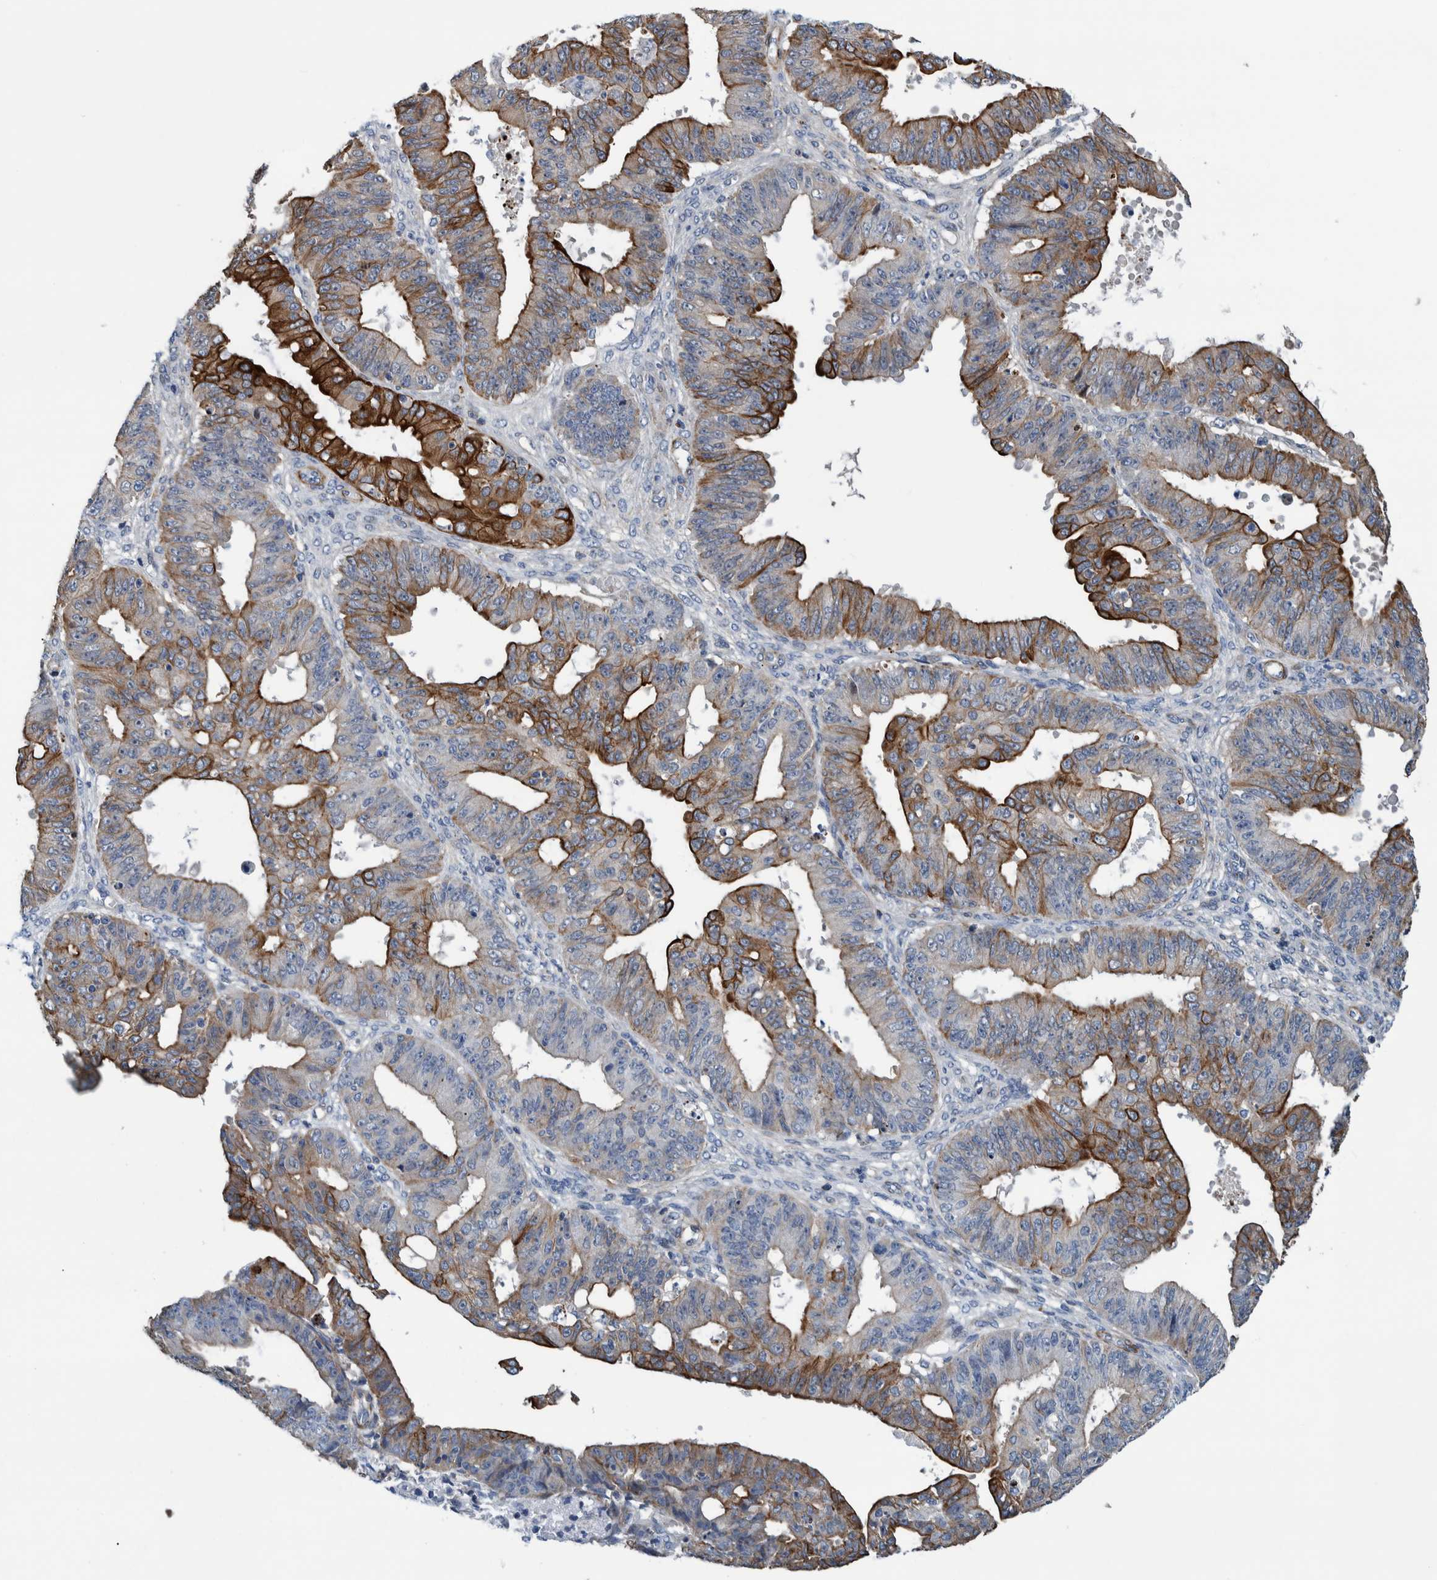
{"staining": {"intensity": "strong", "quantity": "25%-75%", "location": "cytoplasmic/membranous"}, "tissue": "ovarian cancer", "cell_type": "Tumor cells", "image_type": "cancer", "snomed": [{"axis": "morphology", "description": "Carcinoma, endometroid"}, {"axis": "topography", "description": "Ovary"}], "caption": "Protein expression analysis of human endometroid carcinoma (ovarian) reveals strong cytoplasmic/membranous staining in about 25%-75% of tumor cells.", "gene": "MKS1", "patient": {"sex": "female", "age": 42}}